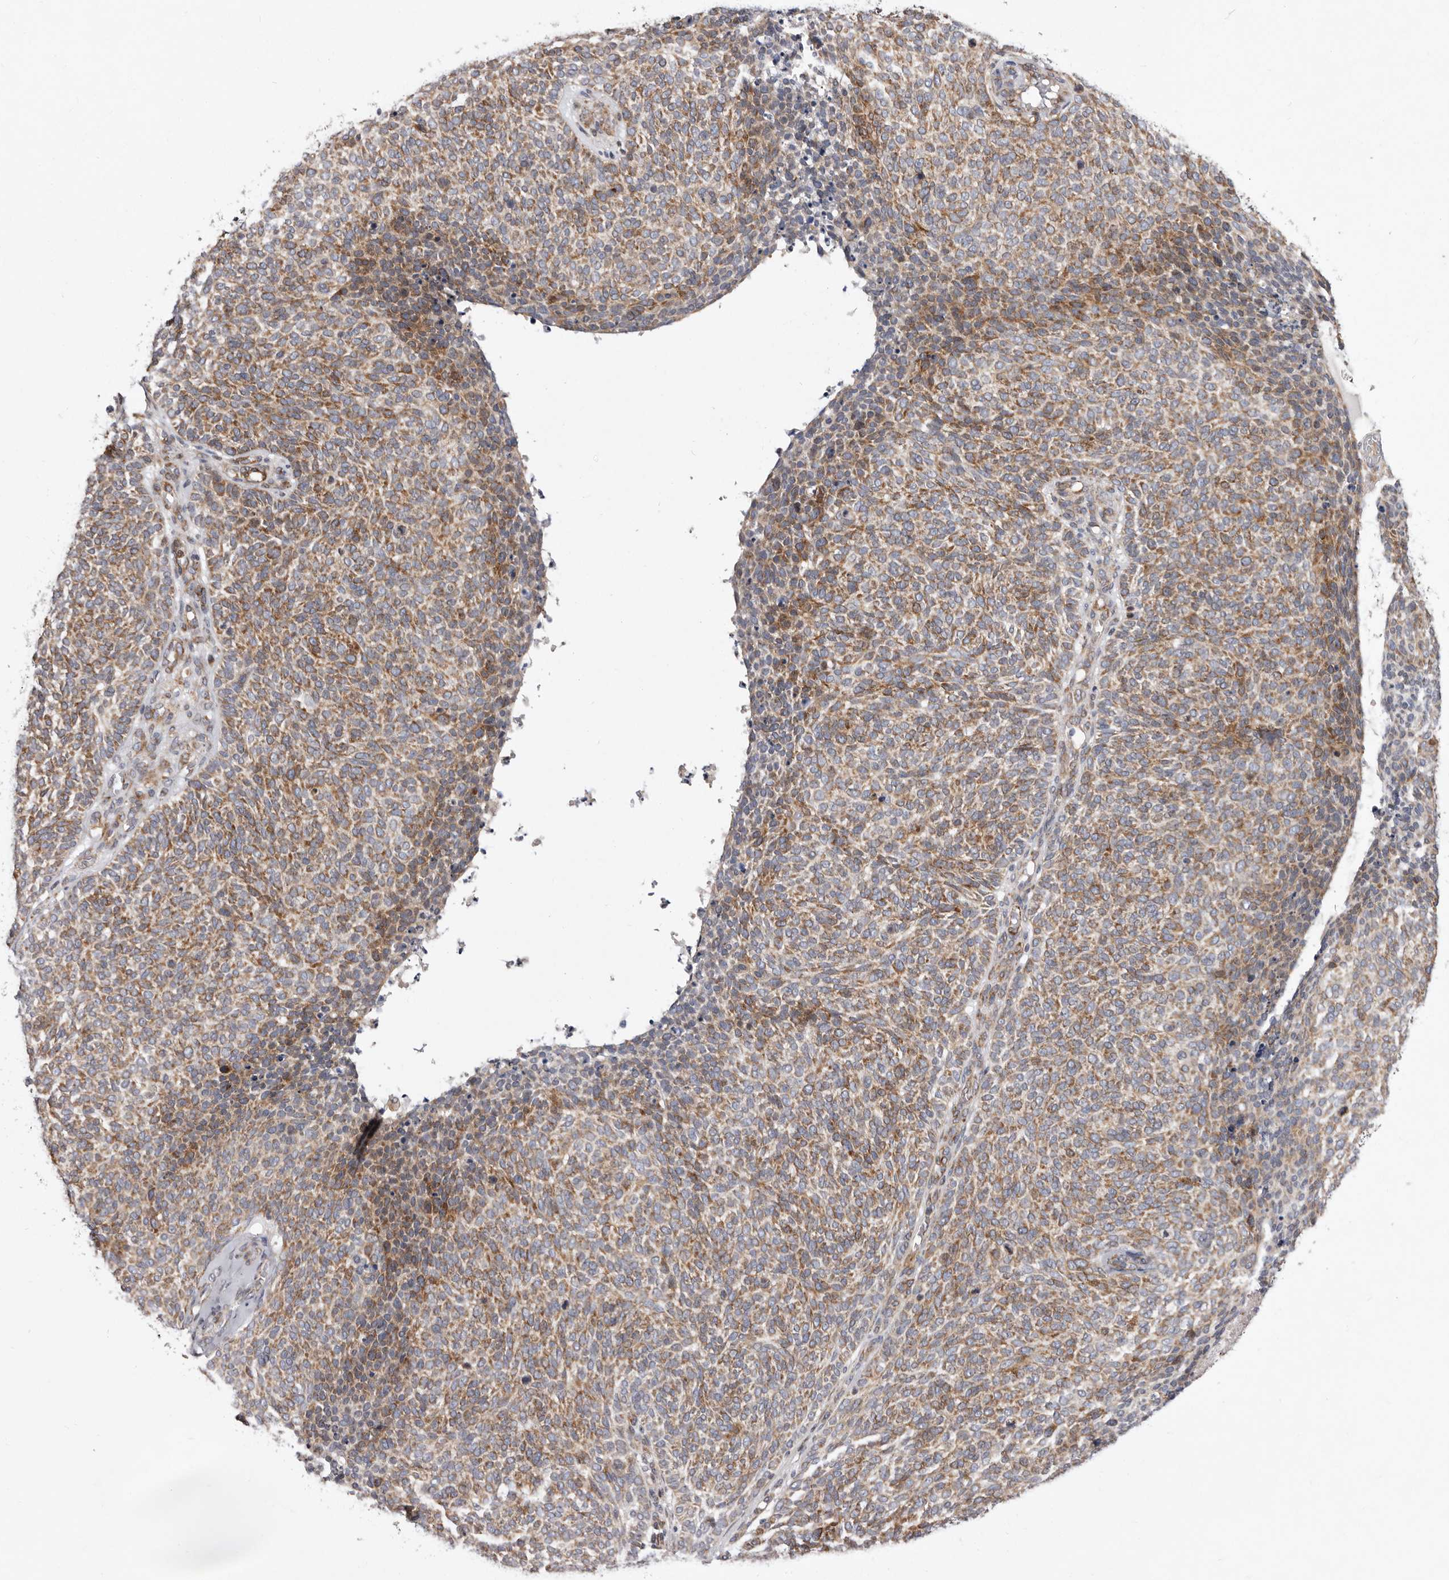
{"staining": {"intensity": "moderate", "quantity": ">75%", "location": "cytoplasmic/membranous"}, "tissue": "skin cancer", "cell_type": "Tumor cells", "image_type": "cancer", "snomed": [{"axis": "morphology", "description": "Squamous cell carcinoma, NOS"}, {"axis": "topography", "description": "Skin"}], "caption": "IHC of human squamous cell carcinoma (skin) displays medium levels of moderate cytoplasmic/membranous positivity in about >75% of tumor cells. (DAB (3,3'-diaminobenzidine) IHC with brightfield microscopy, high magnification).", "gene": "TIMM17B", "patient": {"sex": "female", "age": 90}}